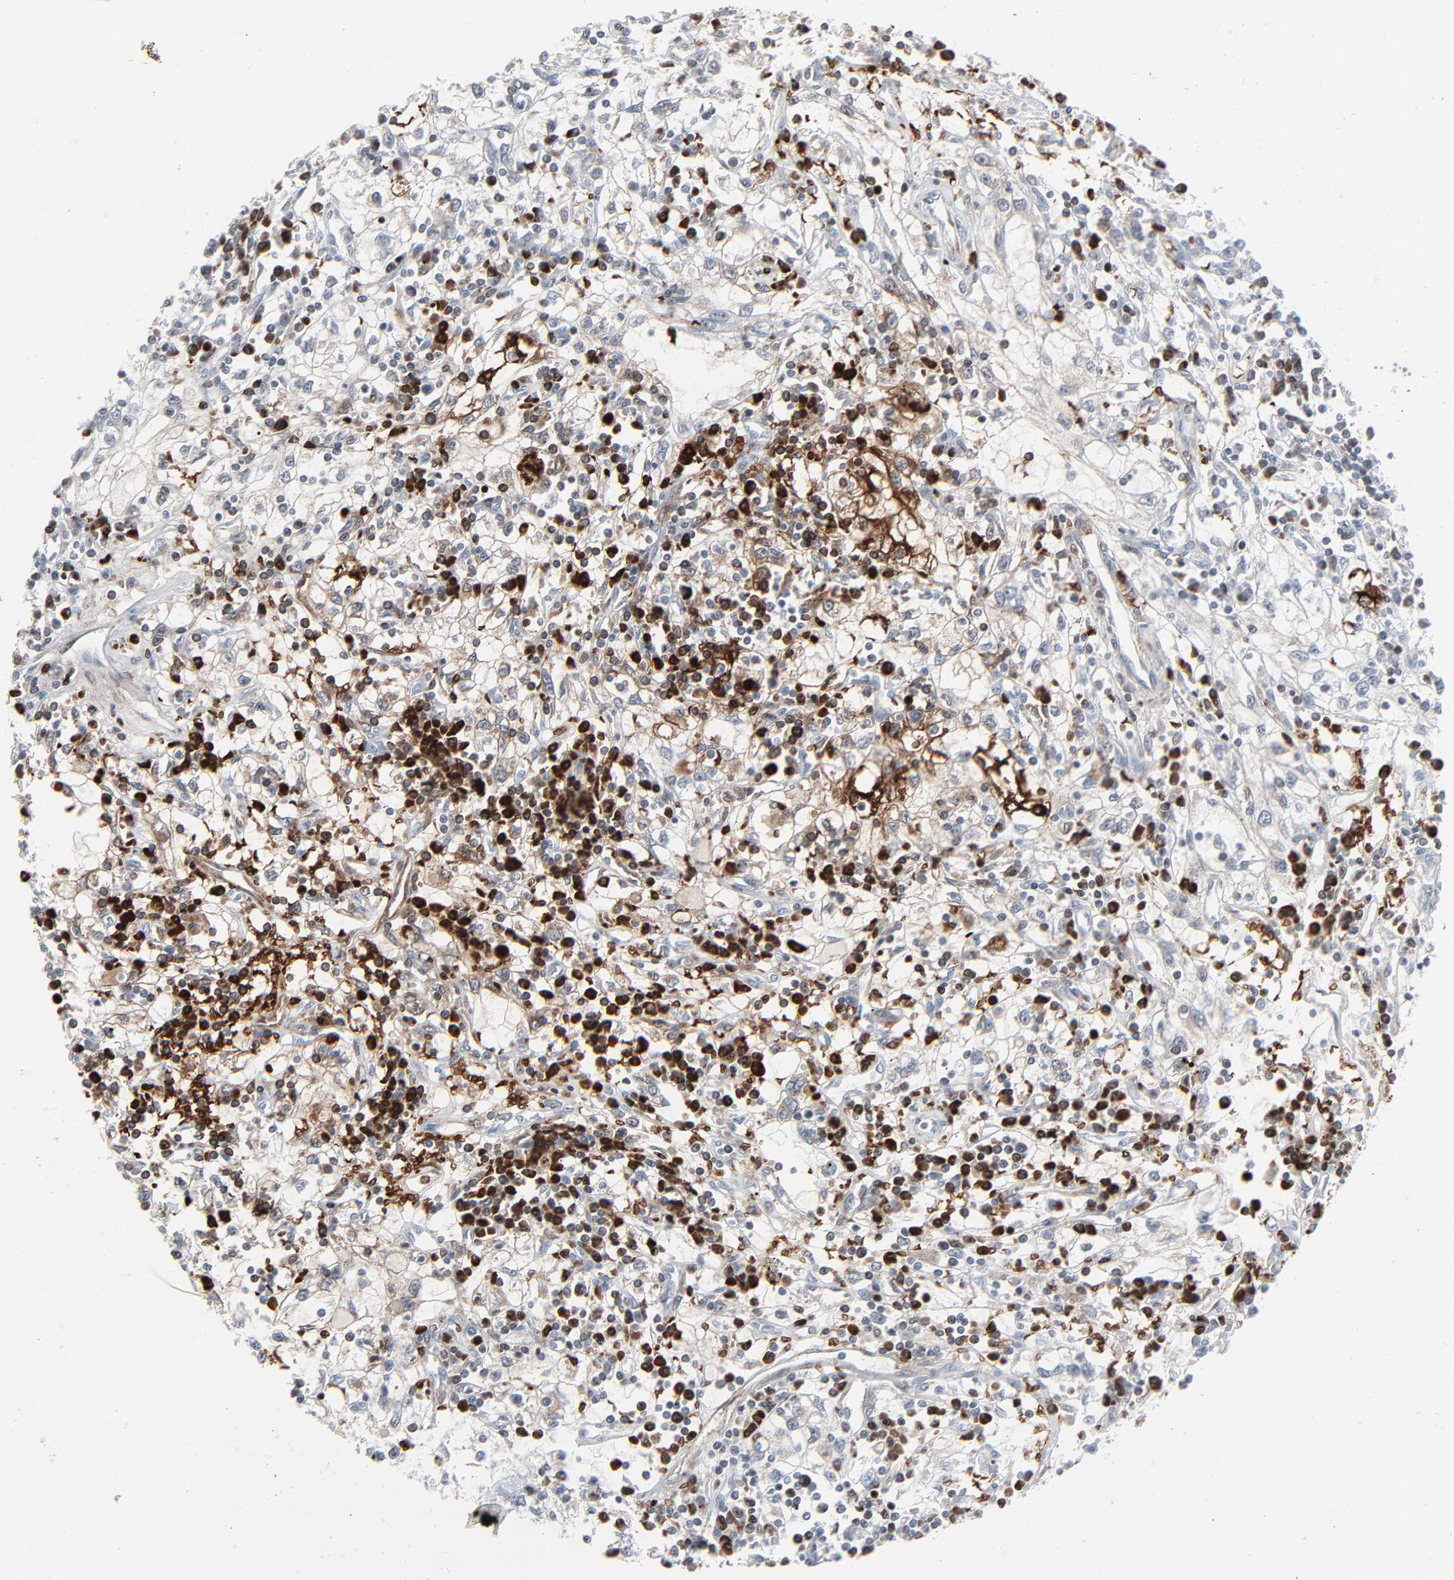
{"staining": {"intensity": "strong", "quantity": "<25%", "location": "cytoplasmic/membranous,nuclear"}, "tissue": "renal cancer", "cell_type": "Tumor cells", "image_type": "cancer", "snomed": [{"axis": "morphology", "description": "Adenocarcinoma, NOS"}, {"axis": "topography", "description": "Kidney"}], "caption": "Tumor cells exhibit medium levels of strong cytoplasmic/membranous and nuclear staining in about <25% of cells in renal adenocarcinoma.", "gene": "SAGE1", "patient": {"sex": "male", "age": 82}}